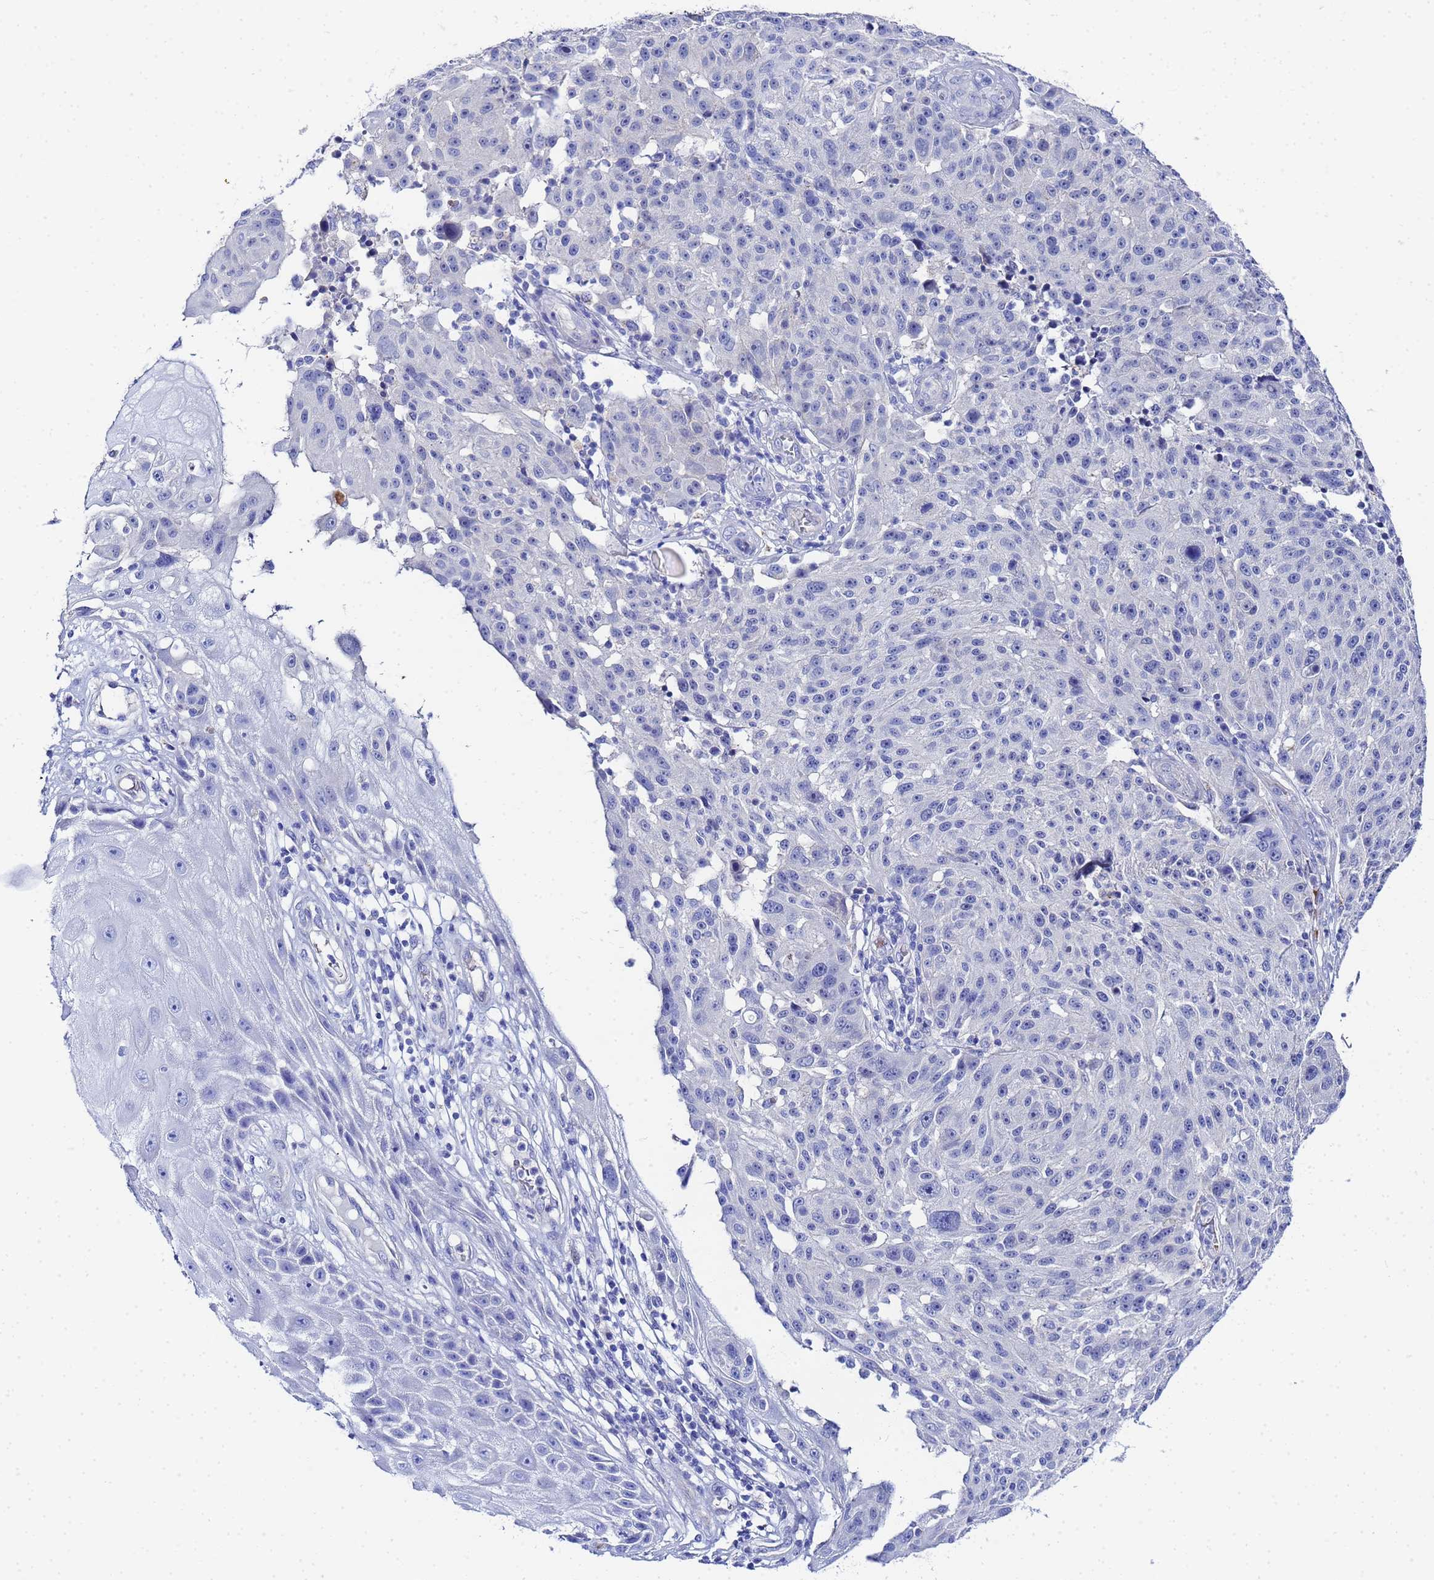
{"staining": {"intensity": "negative", "quantity": "none", "location": "none"}, "tissue": "melanoma", "cell_type": "Tumor cells", "image_type": "cancer", "snomed": [{"axis": "morphology", "description": "Malignant melanoma, NOS"}, {"axis": "topography", "description": "Skin"}], "caption": "Tumor cells are negative for brown protein staining in malignant melanoma.", "gene": "ZNF26", "patient": {"sex": "male", "age": 53}}